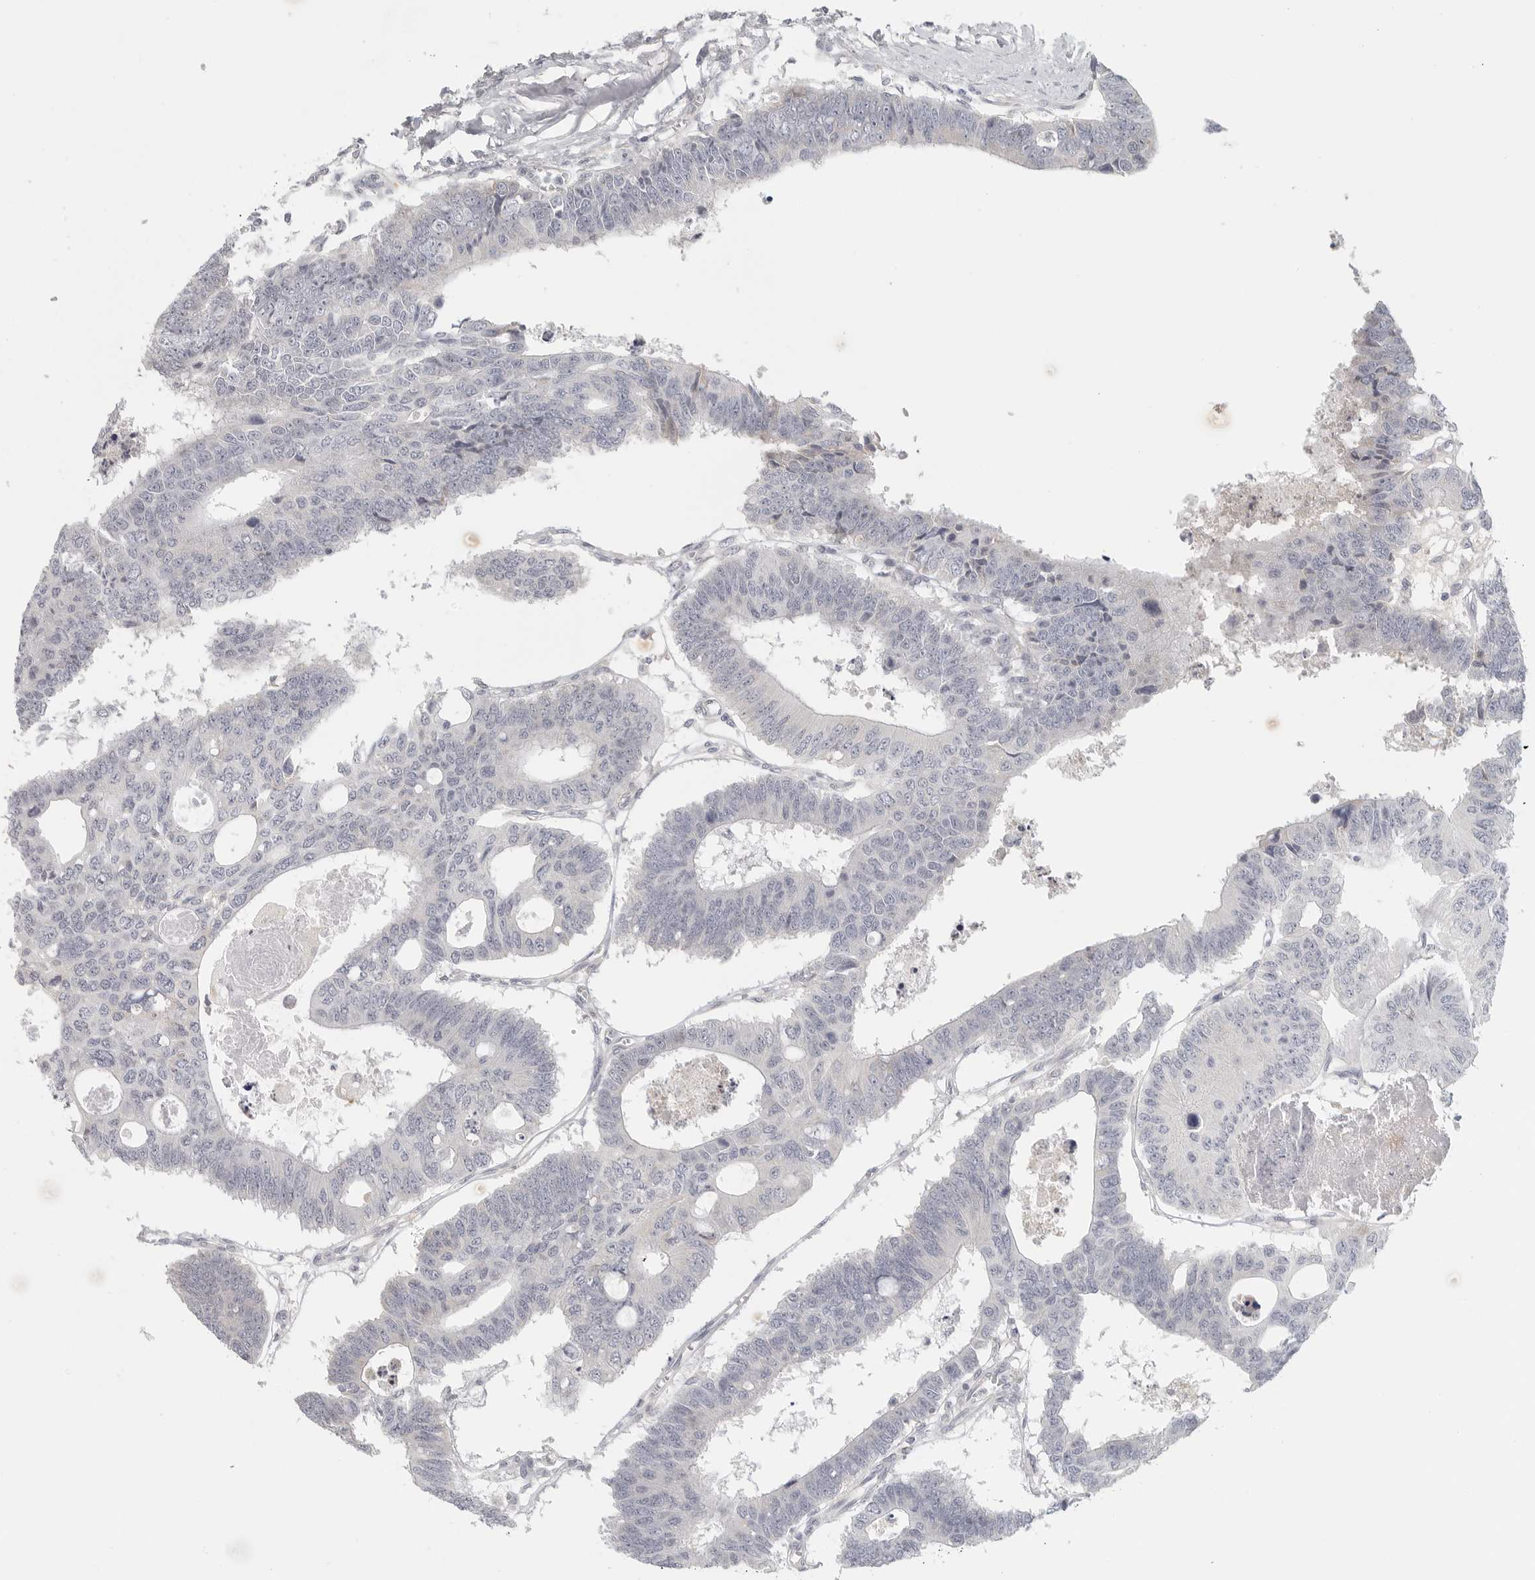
{"staining": {"intensity": "negative", "quantity": "none", "location": "none"}, "tissue": "colorectal cancer", "cell_type": "Tumor cells", "image_type": "cancer", "snomed": [{"axis": "morphology", "description": "Adenocarcinoma, NOS"}, {"axis": "topography", "description": "Rectum"}], "caption": "IHC of adenocarcinoma (colorectal) displays no staining in tumor cells.", "gene": "SLC25A36", "patient": {"sex": "male", "age": 84}}